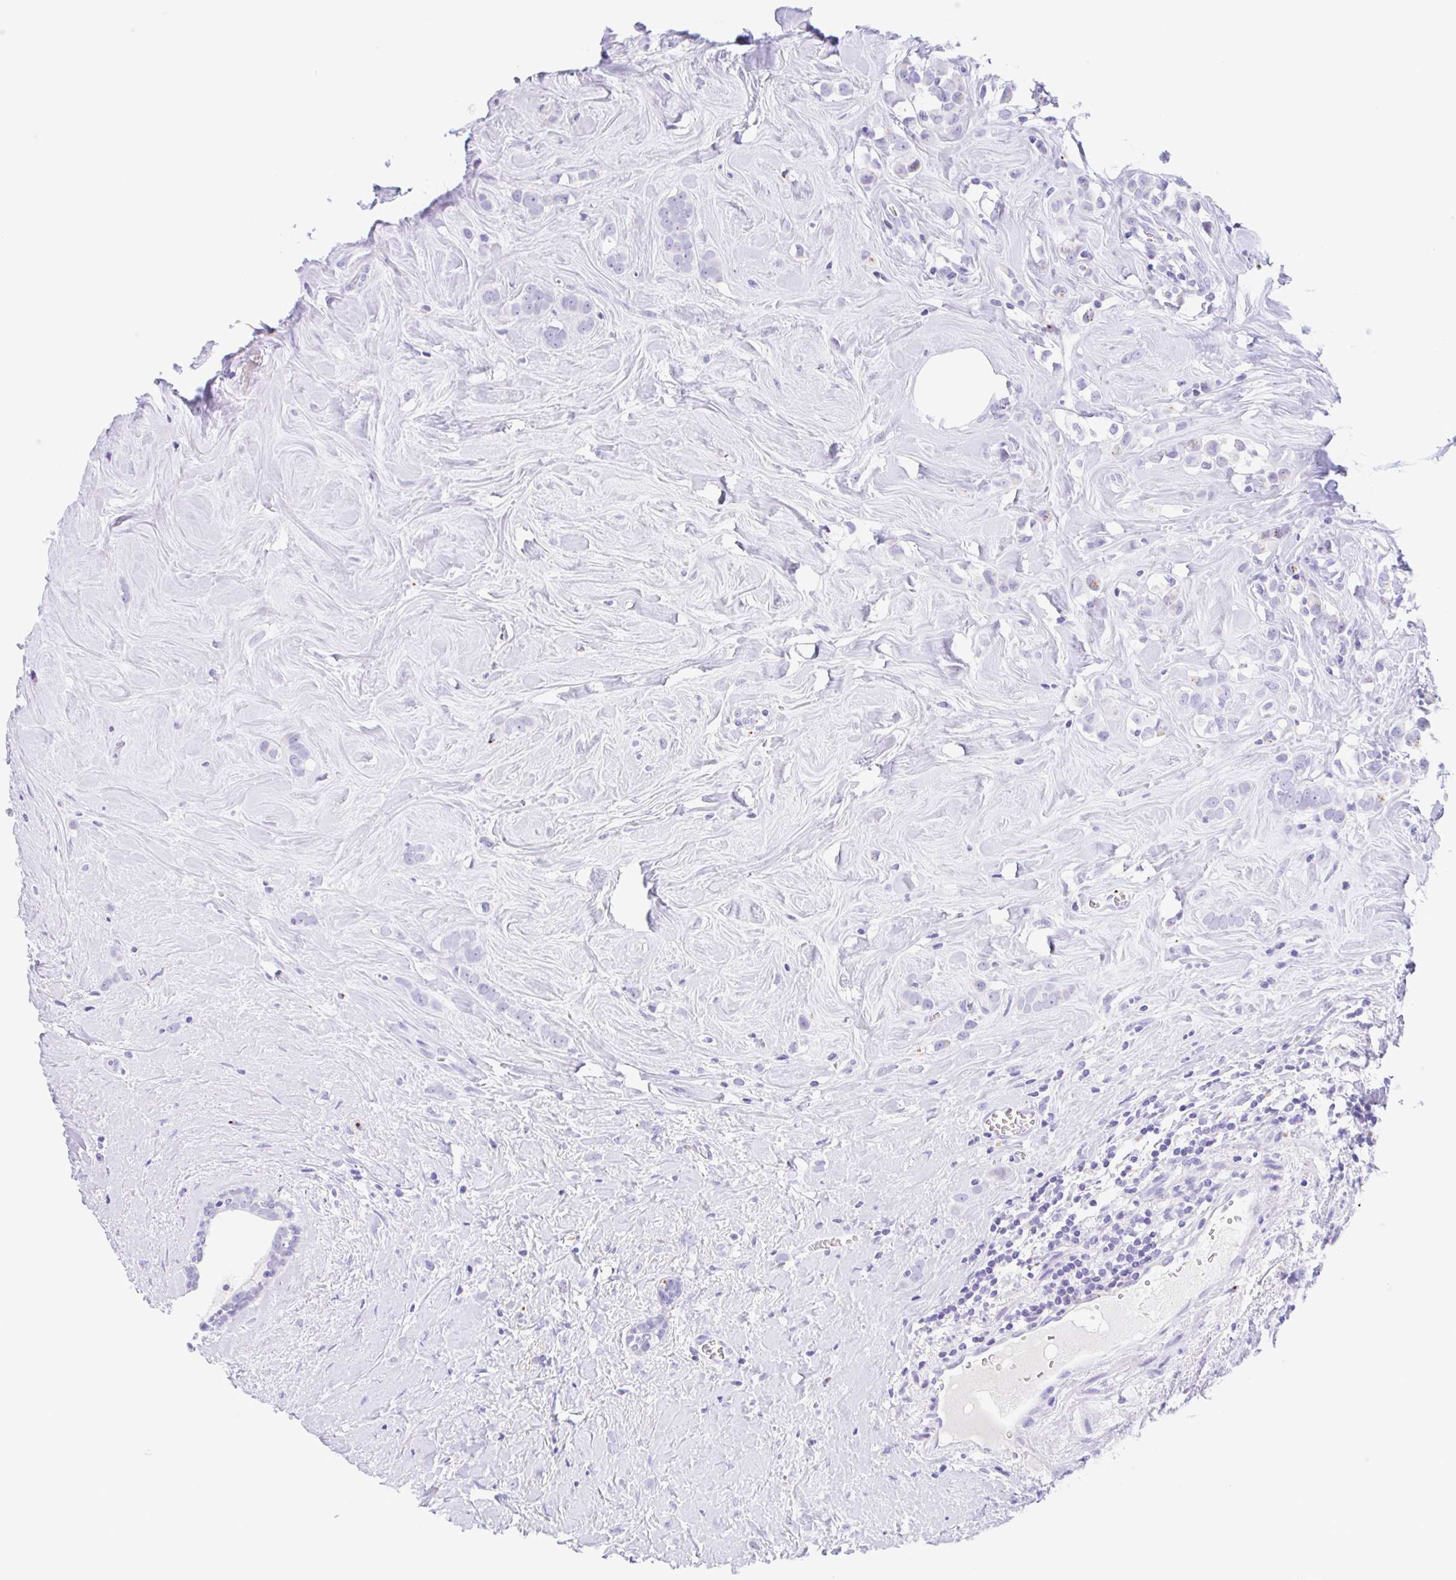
{"staining": {"intensity": "negative", "quantity": "none", "location": "none"}, "tissue": "breast cancer", "cell_type": "Tumor cells", "image_type": "cancer", "snomed": [{"axis": "morphology", "description": "Duct carcinoma"}, {"axis": "topography", "description": "Breast"}], "caption": "The micrograph reveals no staining of tumor cells in breast cancer (intraductal carcinoma). (Immunohistochemistry, brightfield microscopy, high magnification).", "gene": "ANKRD9", "patient": {"sex": "female", "age": 80}}